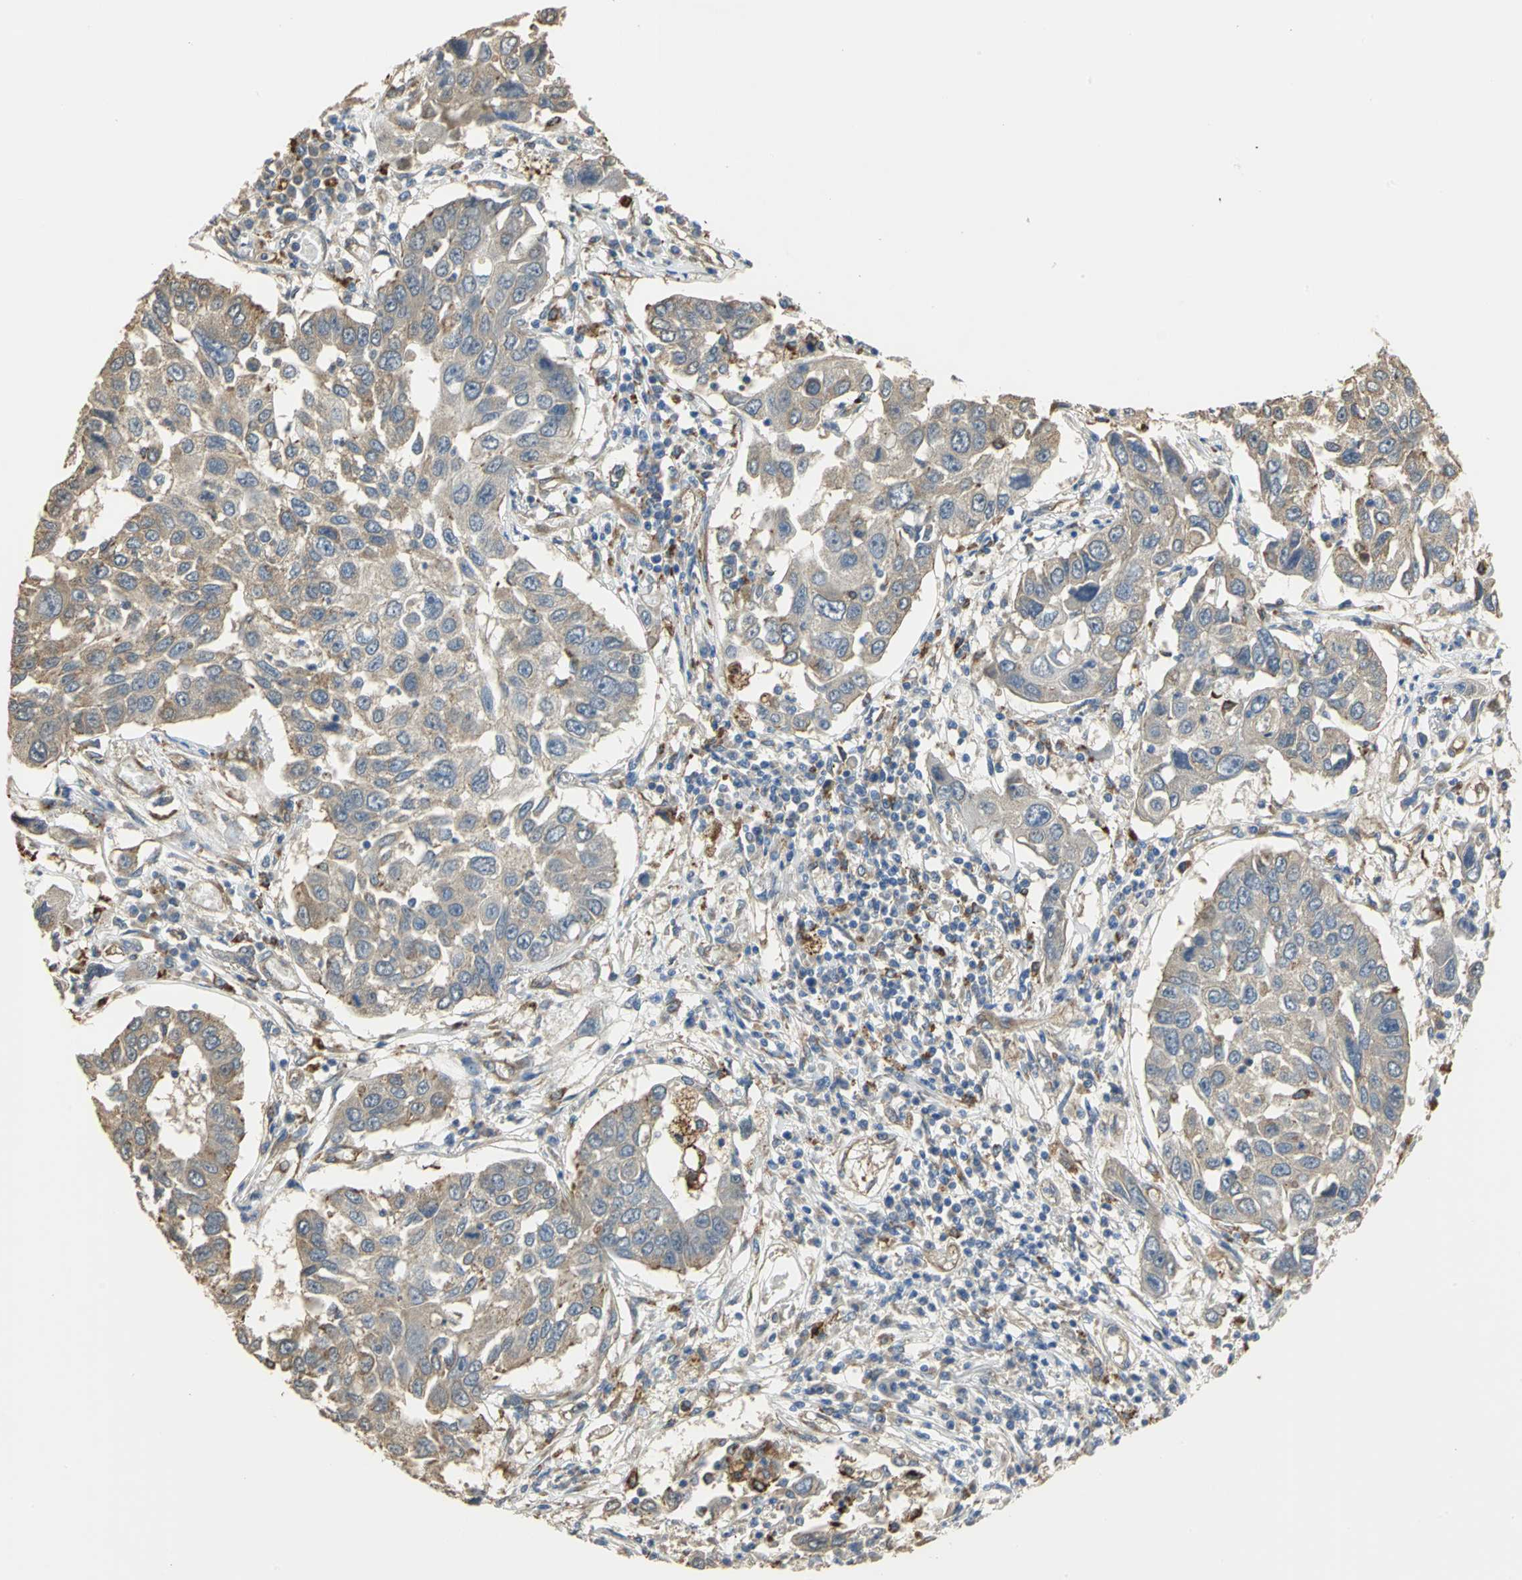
{"staining": {"intensity": "moderate", "quantity": ">75%", "location": "cytoplasmic/membranous"}, "tissue": "lung cancer", "cell_type": "Tumor cells", "image_type": "cancer", "snomed": [{"axis": "morphology", "description": "Squamous cell carcinoma, NOS"}, {"axis": "topography", "description": "Lung"}], "caption": "High-magnification brightfield microscopy of lung squamous cell carcinoma stained with DAB (3,3'-diaminobenzidine) (brown) and counterstained with hematoxylin (blue). tumor cells exhibit moderate cytoplasmic/membranous staining is appreciated in about>75% of cells.", "gene": "DIAPH2", "patient": {"sex": "male", "age": 71}}